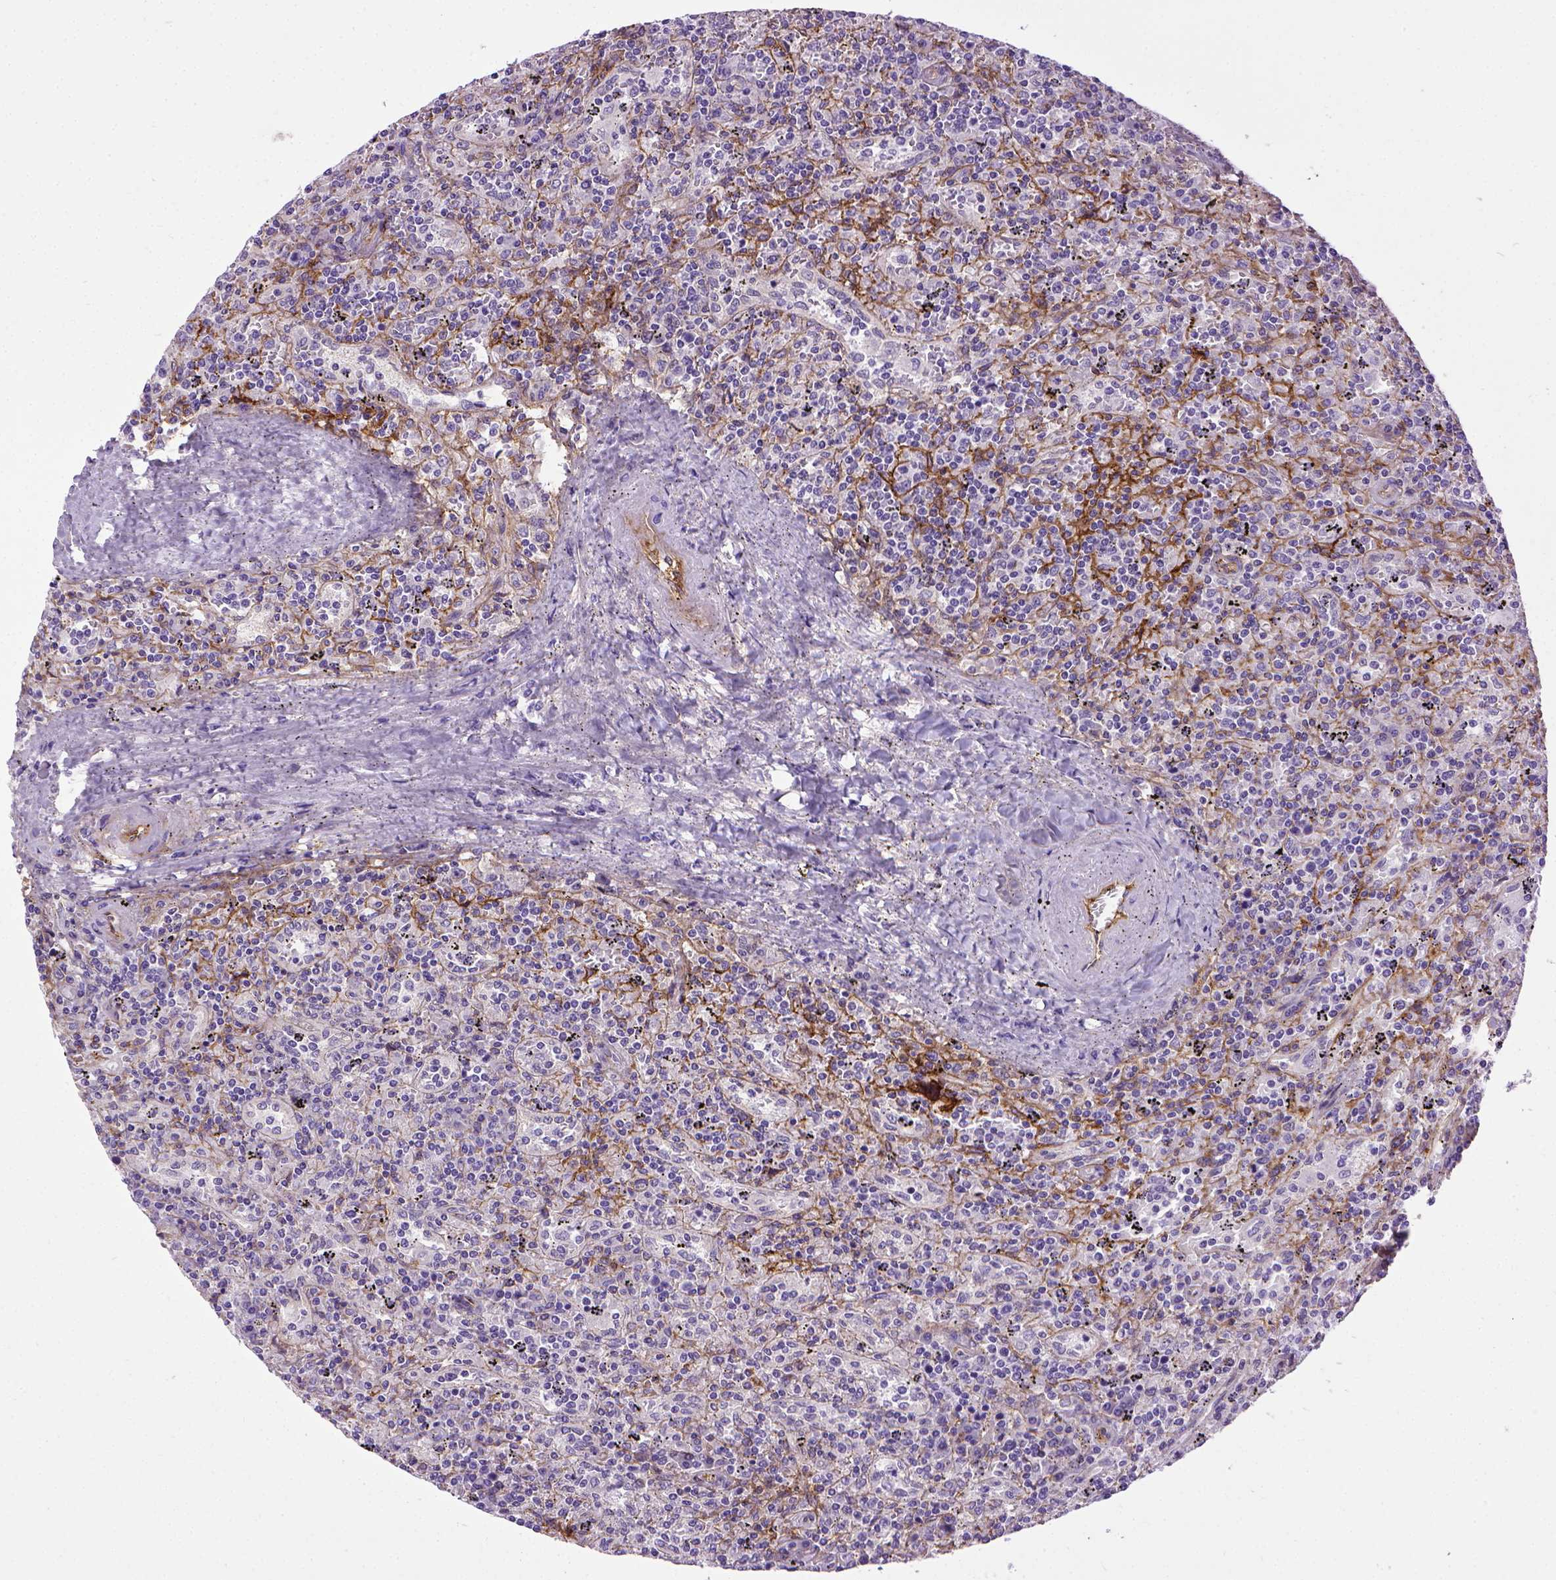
{"staining": {"intensity": "negative", "quantity": "none", "location": "none"}, "tissue": "lymphoma", "cell_type": "Tumor cells", "image_type": "cancer", "snomed": [{"axis": "morphology", "description": "Malignant lymphoma, non-Hodgkin's type, Low grade"}, {"axis": "topography", "description": "Spleen"}], "caption": "The micrograph reveals no significant positivity in tumor cells of lymphoma.", "gene": "ENG", "patient": {"sex": "male", "age": 62}}